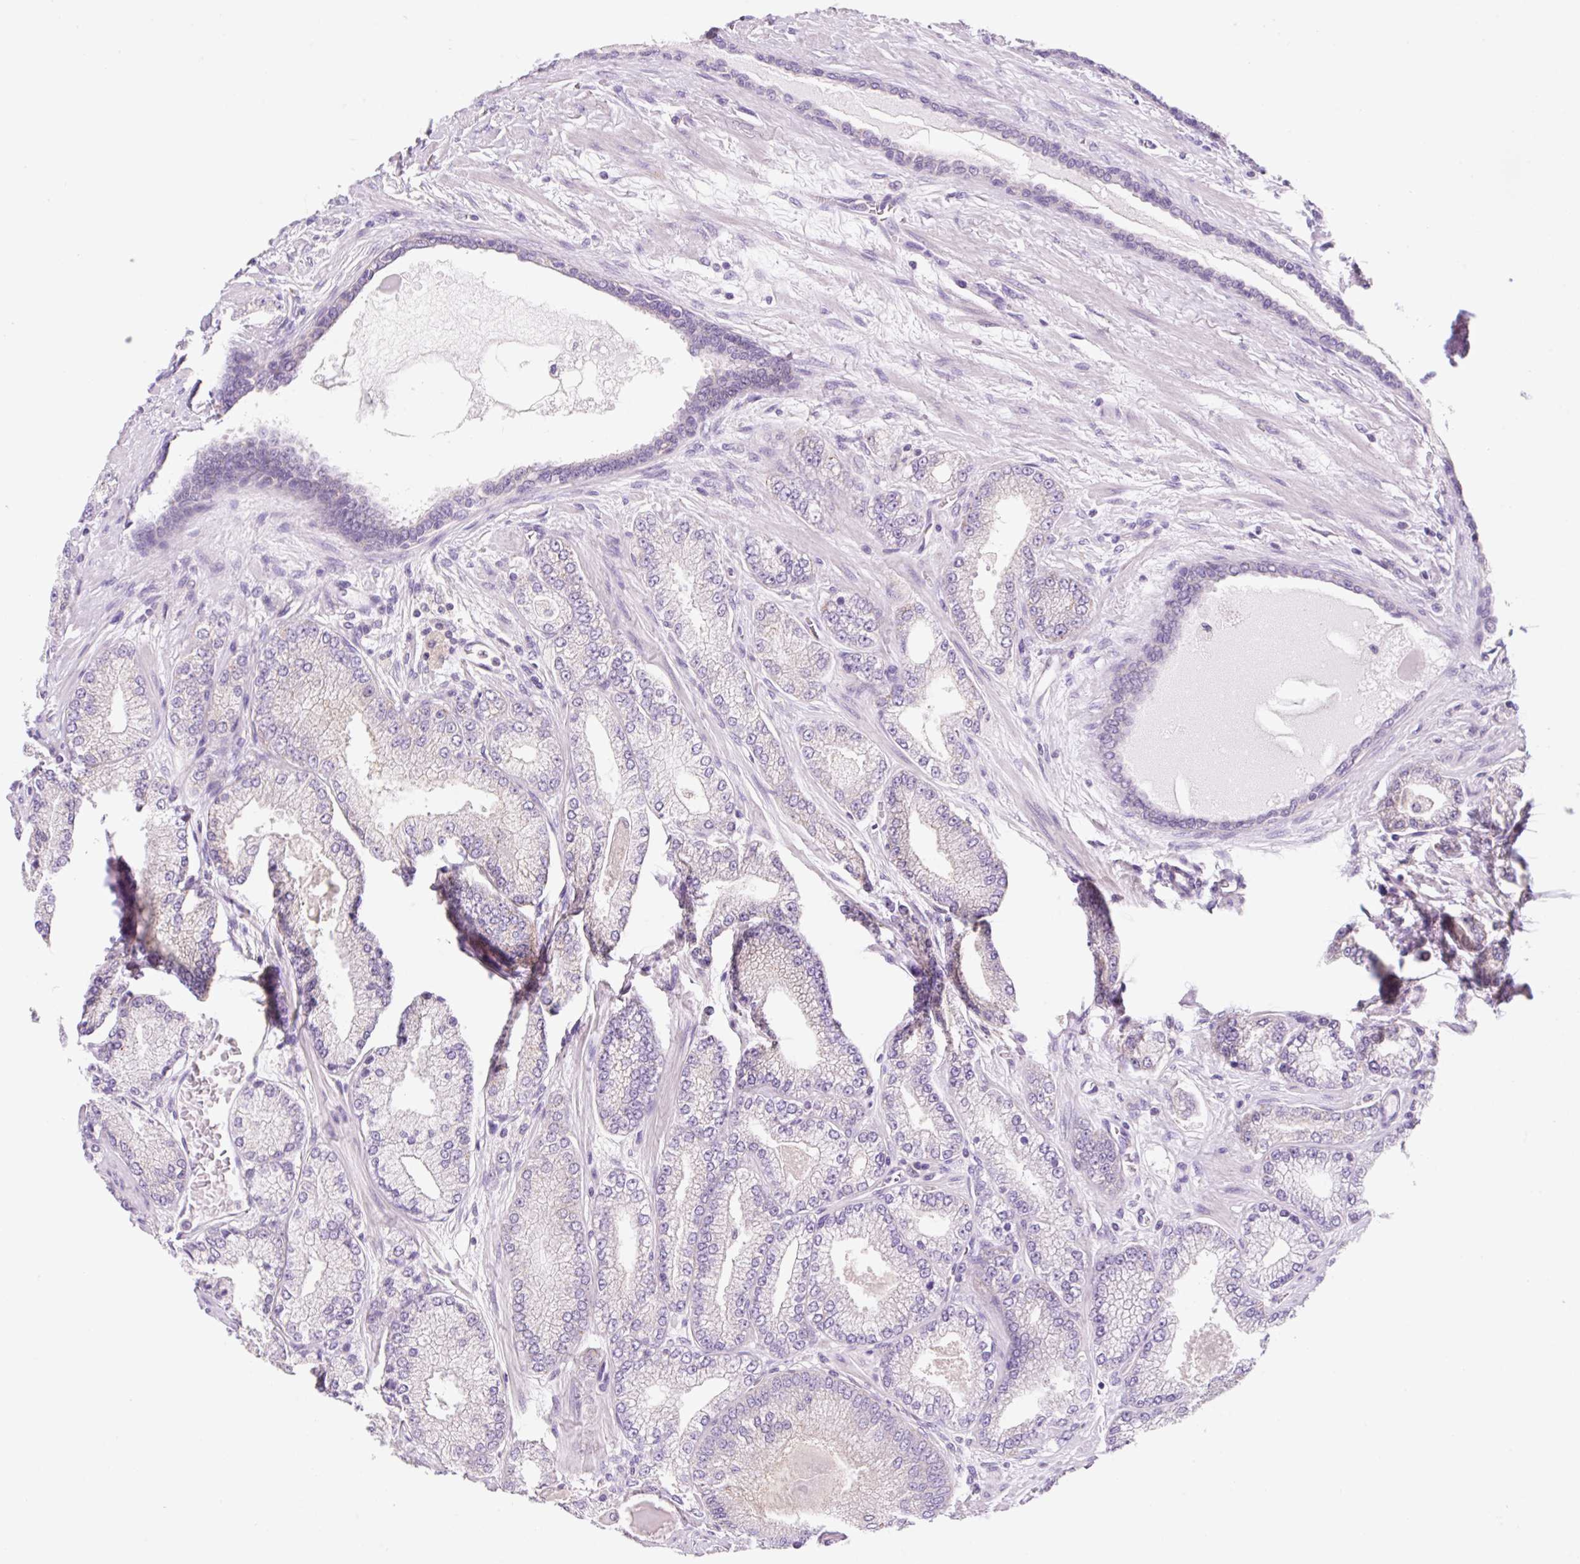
{"staining": {"intensity": "negative", "quantity": "none", "location": "none"}, "tissue": "prostate cancer", "cell_type": "Tumor cells", "image_type": "cancer", "snomed": [{"axis": "morphology", "description": "Adenocarcinoma, High grade"}, {"axis": "topography", "description": "Prostate"}], "caption": "DAB immunohistochemical staining of high-grade adenocarcinoma (prostate) exhibits no significant staining in tumor cells. The staining was performed using DAB (3,3'-diaminobenzidine) to visualize the protein expression in brown, while the nuclei were stained in blue with hematoxylin (Magnification: 20x).", "gene": "VPS4A", "patient": {"sex": "male", "age": 68}}